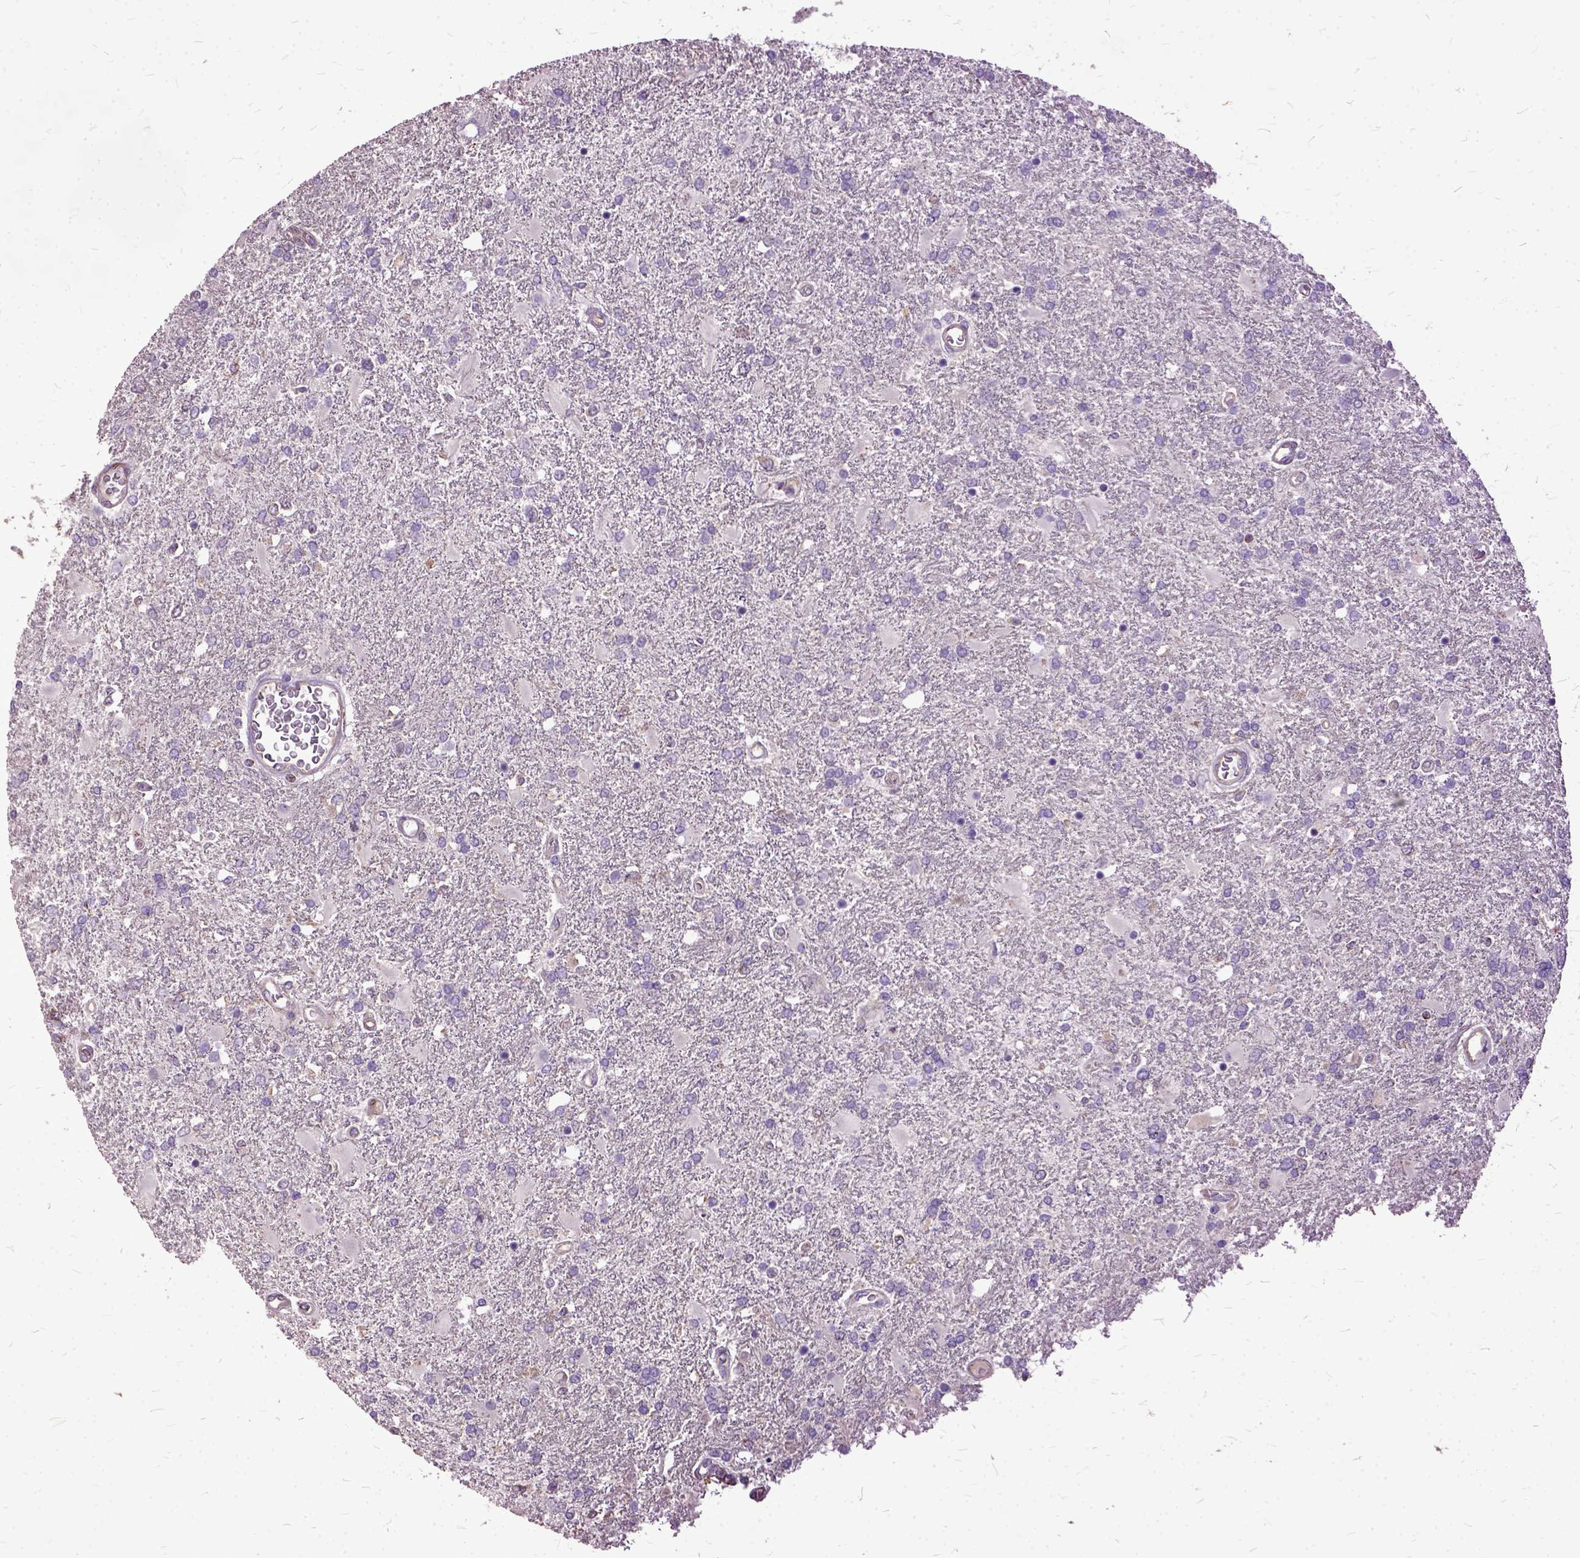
{"staining": {"intensity": "negative", "quantity": "none", "location": "none"}, "tissue": "glioma", "cell_type": "Tumor cells", "image_type": "cancer", "snomed": [{"axis": "morphology", "description": "Glioma, malignant, High grade"}, {"axis": "topography", "description": "Cerebral cortex"}], "caption": "Tumor cells show no significant expression in glioma.", "gene": "AREG", "patient": {"sex": "male", "age": 79}}